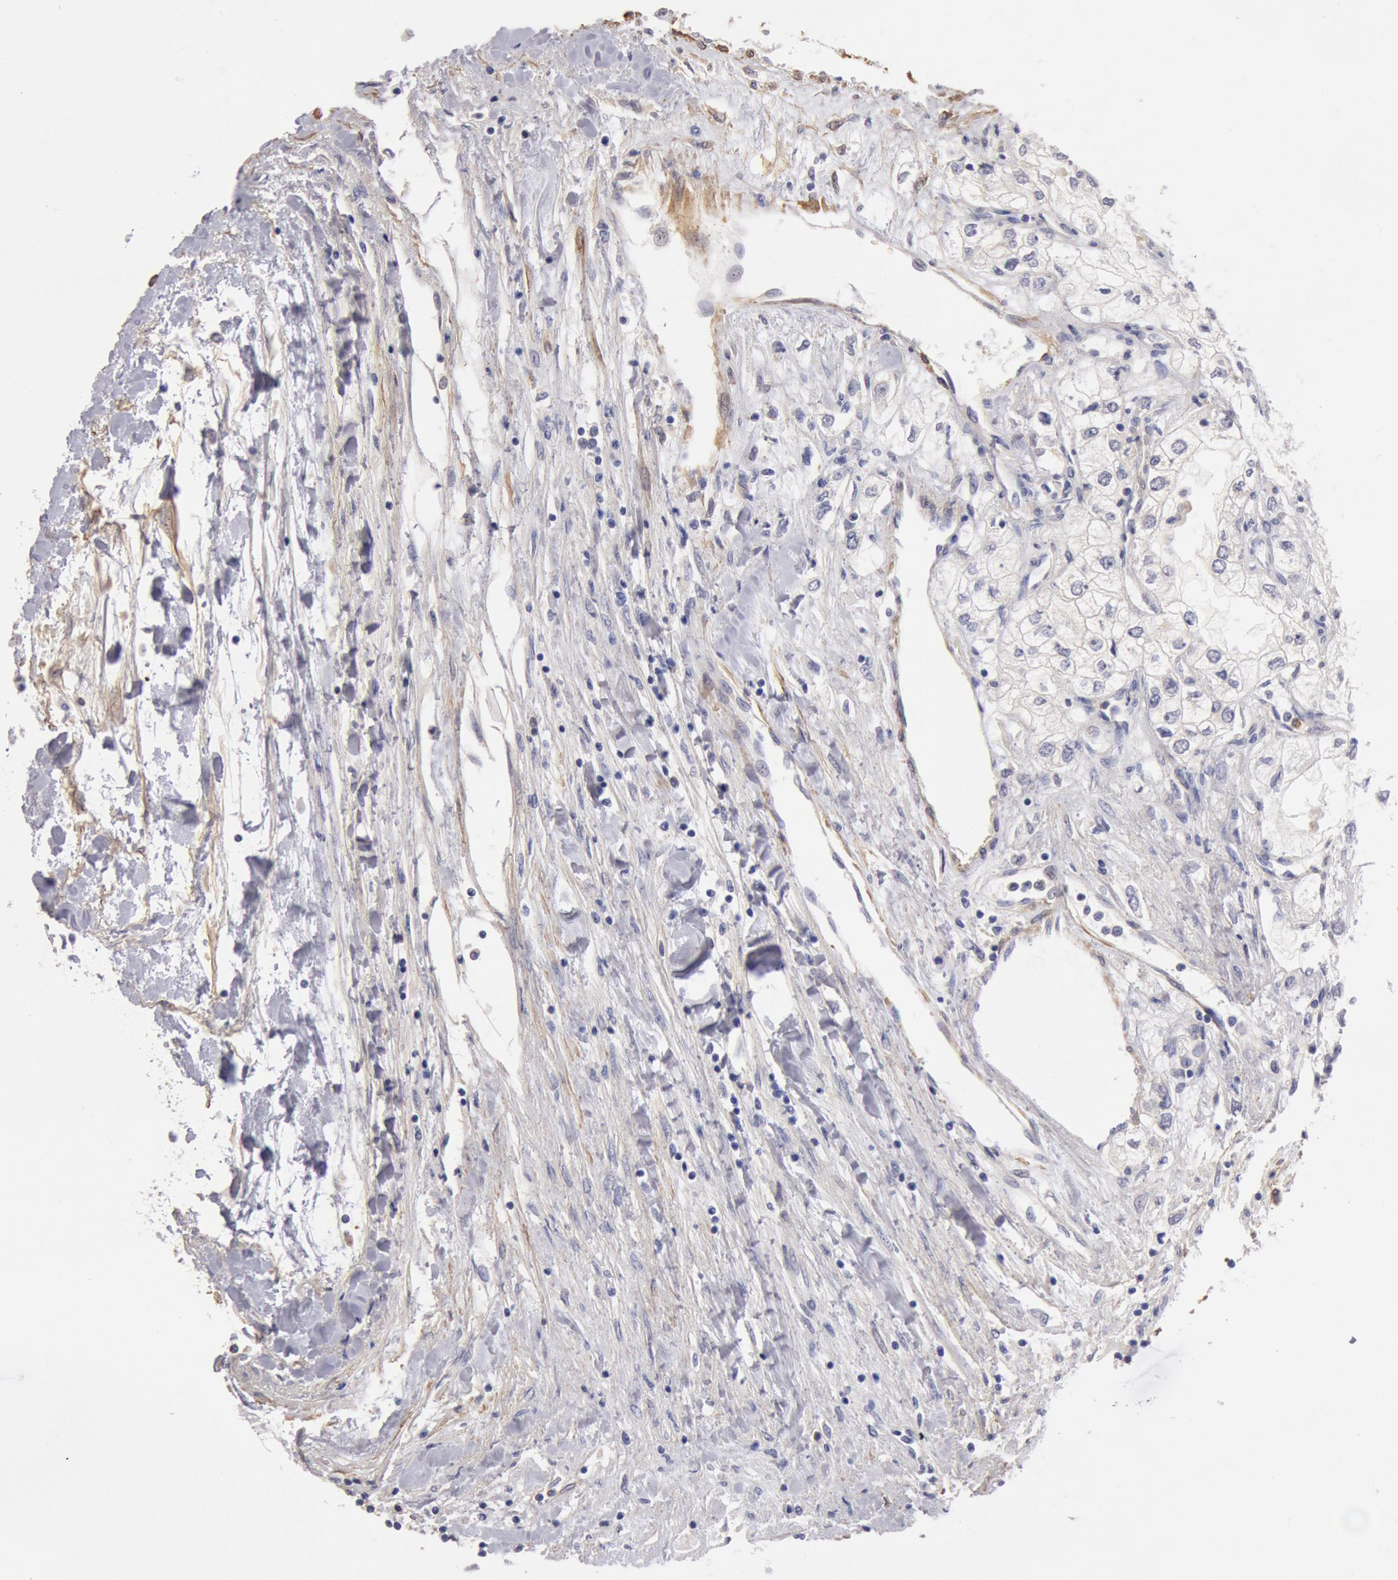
{"staining": {"intensity": "negative", "quantity": "none", "location": "none"}, "tissue": "renal cancer", "cell_type": "Tumor cells", "image_type": "cancer", "snomed": [{"axis": "morphology", "description": "Adenocarcinoma, NOS"}, {"axis": "topography", "description": "Kidney"}], "caption": "Adenocarcinoma (renal) was stained to show a protein in brown. There is no significant positivity in tumor cells.", "gene": "TMED8", "patient": {"sex": "male", "age": 57}}